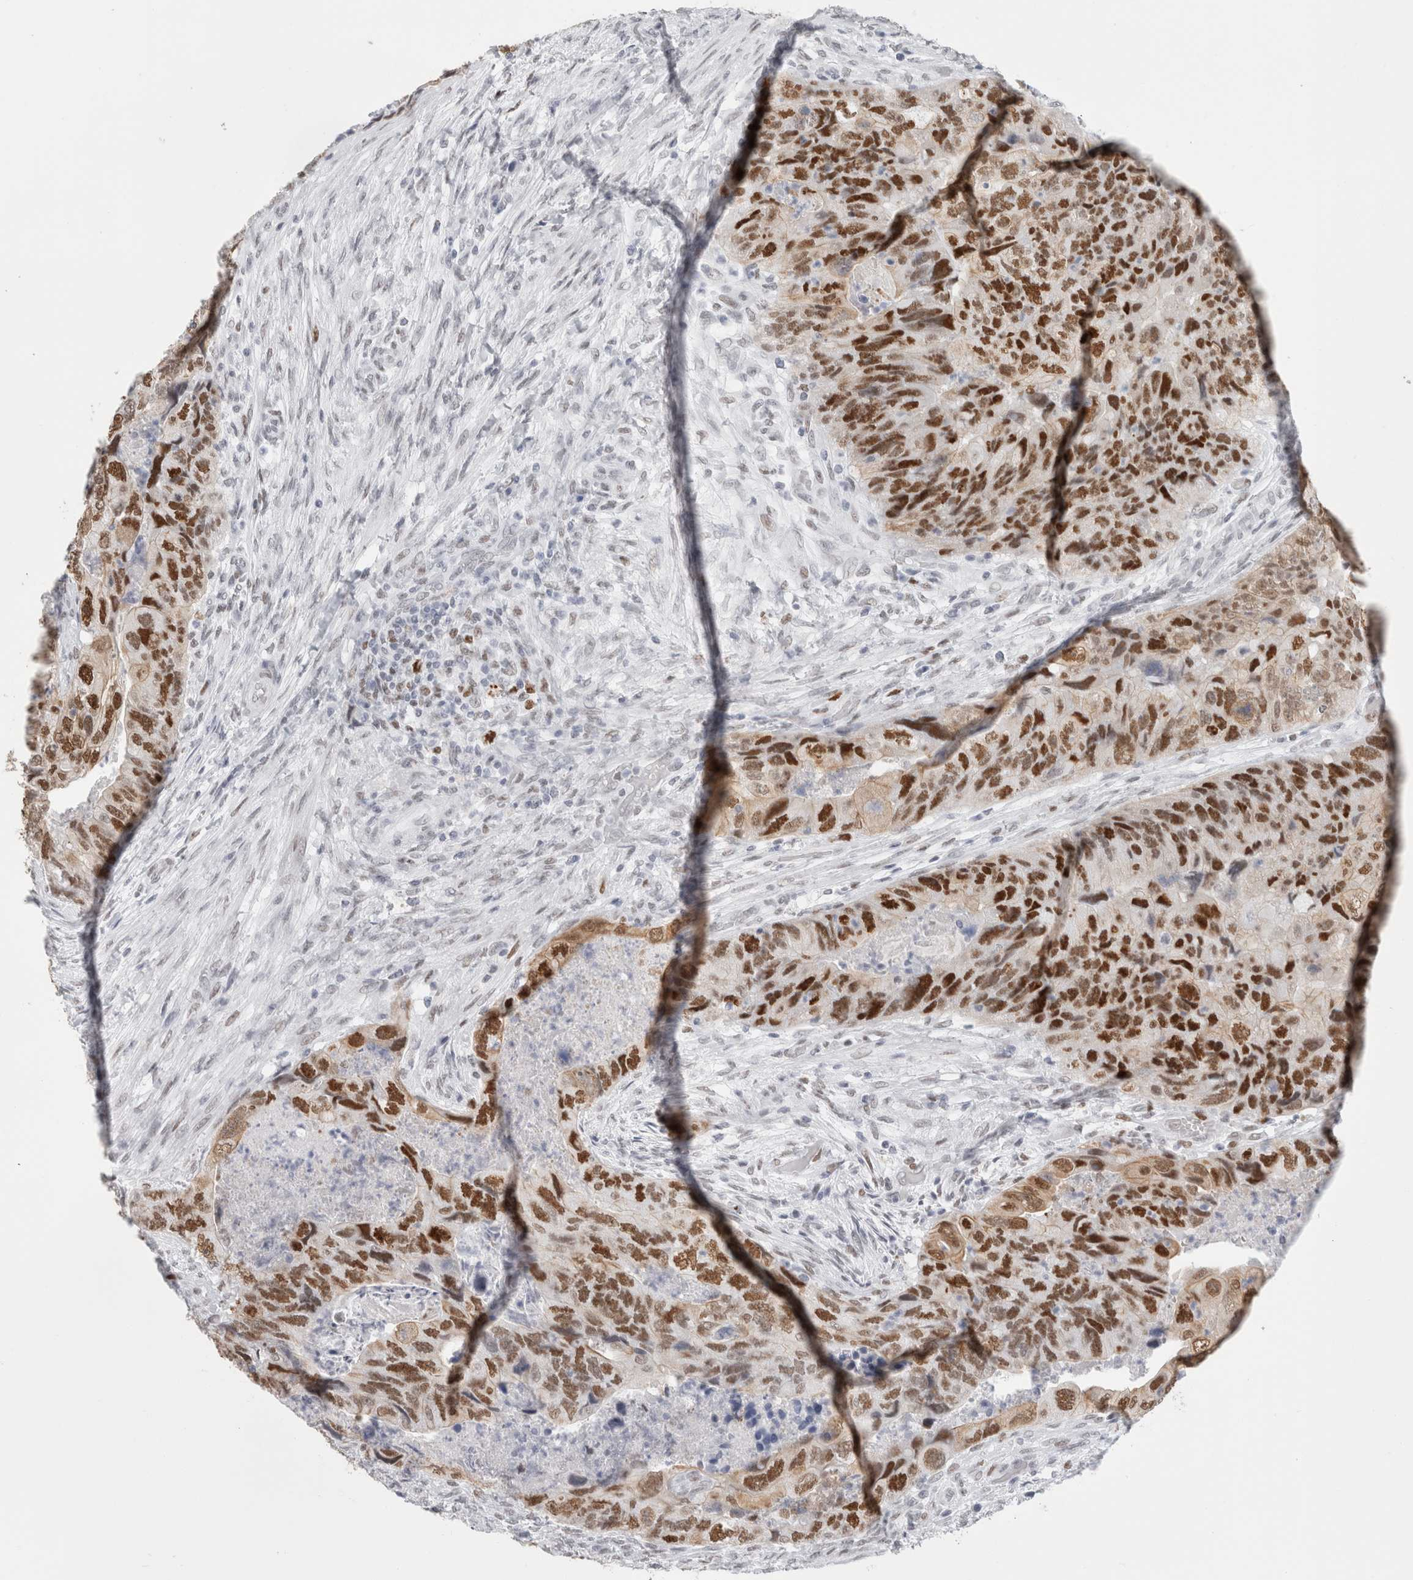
{"staining": {"intensity": "strong", "quantity": ">75%", "location": "nuclear"}, "tissue": "colorectal cancer", "cell_type": "Tumor cells", "image_type": "cancer", "snomed": [{"axis": "morphology", "description": "Adenocarcinoma, NOS"}, {"axis": "topography", "description": "Rectum"}], "caption": "Strong nuclear protein positivity is appreciated in about >75% of tumor cells in colorectal cancer (adenocarcinoma).", "gene": "SMARCC1", "patient": {"sex": "male", "age": 63}}